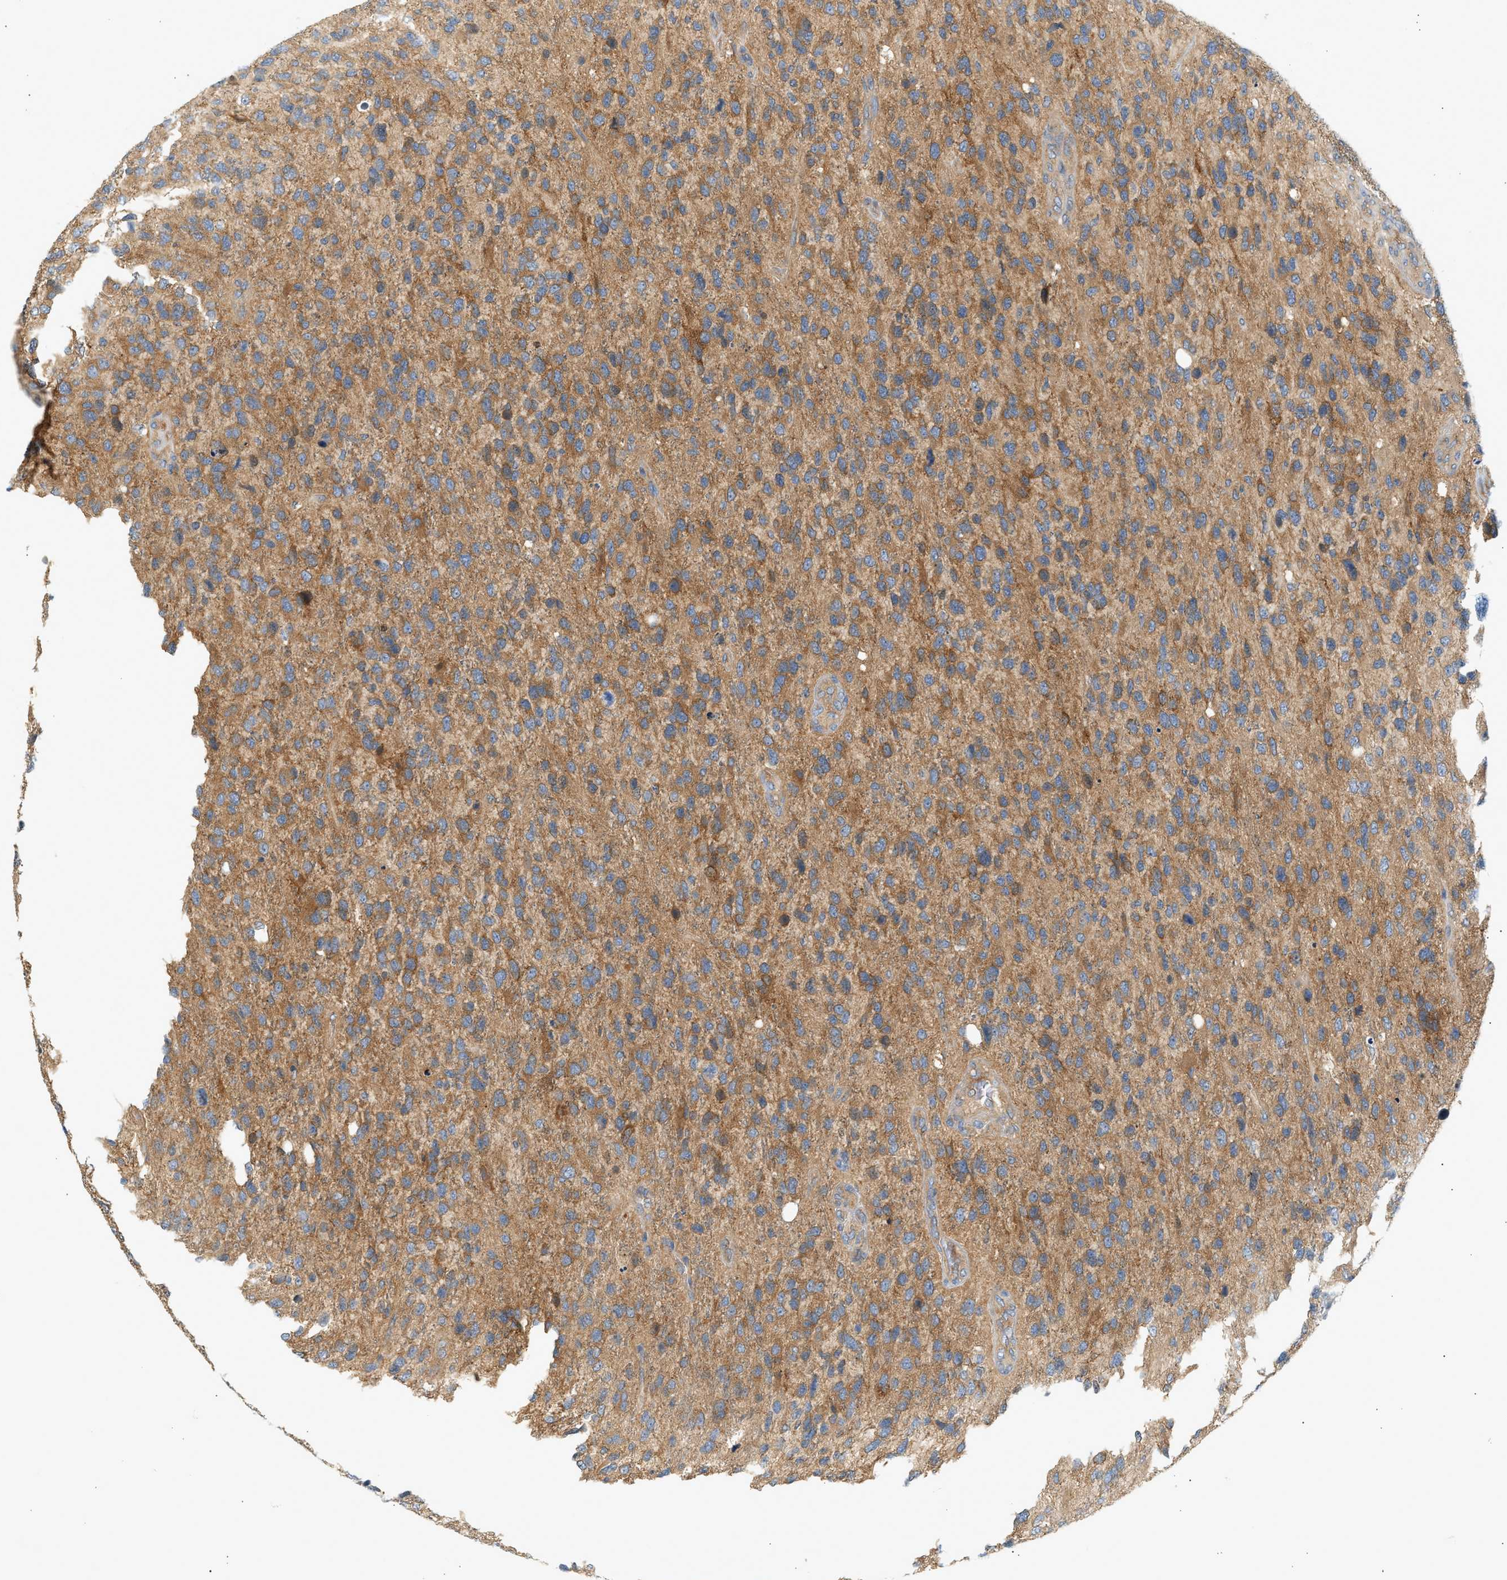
{"staining": {"intensity": "moderate", "quantity": ">75%", "location": "cytoplasmic/membranous"}, "tissue": "glioma", "cell_type": "Tumor cells", "image_type": "cancer", "snomed": [{"axis": "morphology", "description": "Glioma, malignant, High grade"}, {"axis": "topography", "description": "Brain"}], "caption": "A brown stain labels moderate cytoplasmic/membranous positivity of a protein in human glioma tumor cells.", "gene": "PAFAH1B1", "patient": {"sex": "female", "age": 58}}